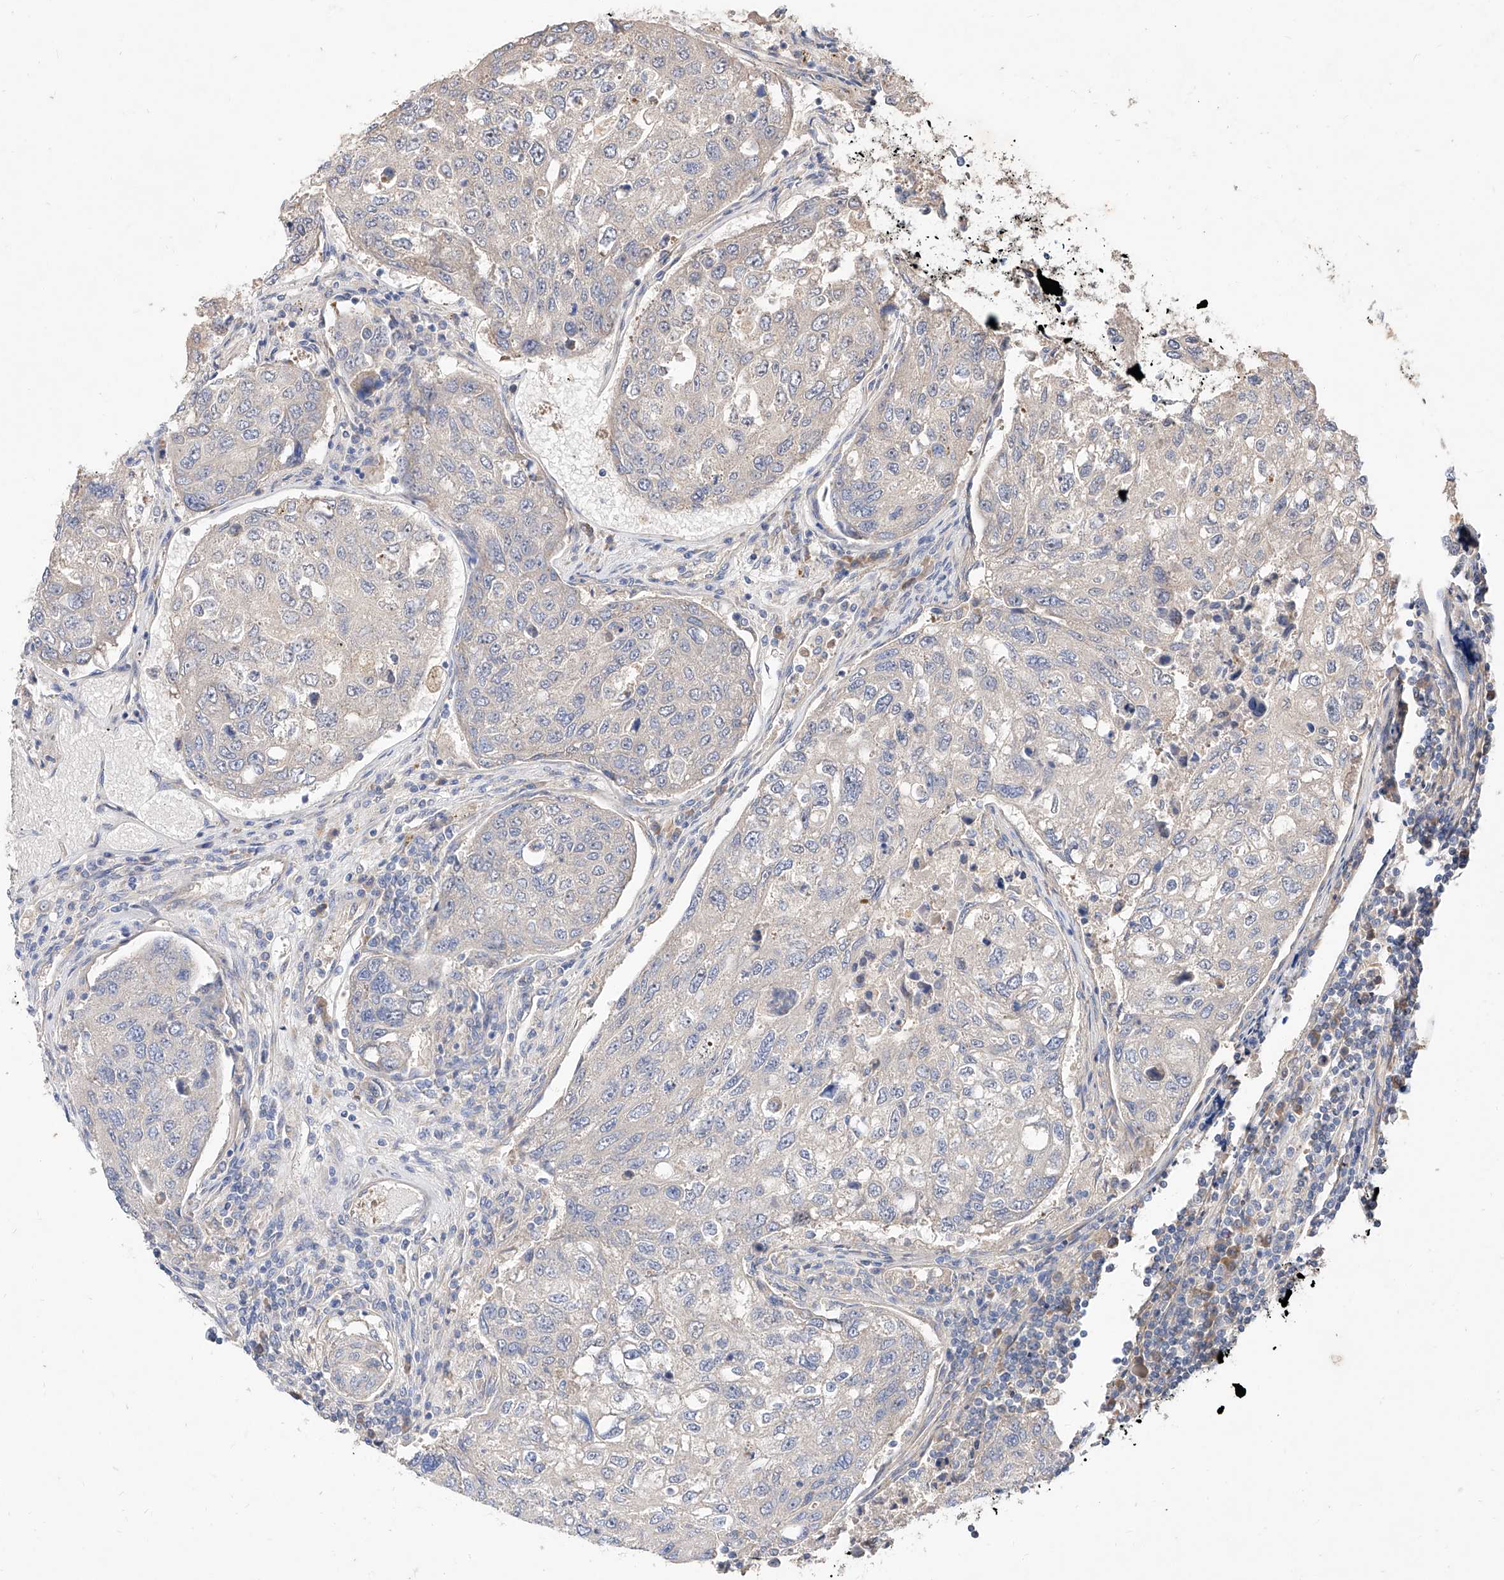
{"staining": {"intensity": "negative", "quantity": "none", "location": "none"}, "tissue": "urothelial cancer", "cell_type": "Tumor cells", "image_type": "cancer", "snomed": [{"axis": "morphology", "description": "Urothelial carcinoma, High grade"}, {"axis": "topography", "description": "Lymph node"}, {"axis": "topography", "description": "Urinary bladder"}], "caption": "Urothelial carcinoma (high-grade) was stained to show a protein in brown. There is no significant expression in tumor cells.", "gene": "DIRAS3", "patient": {"sex": "male", "age": 51}}